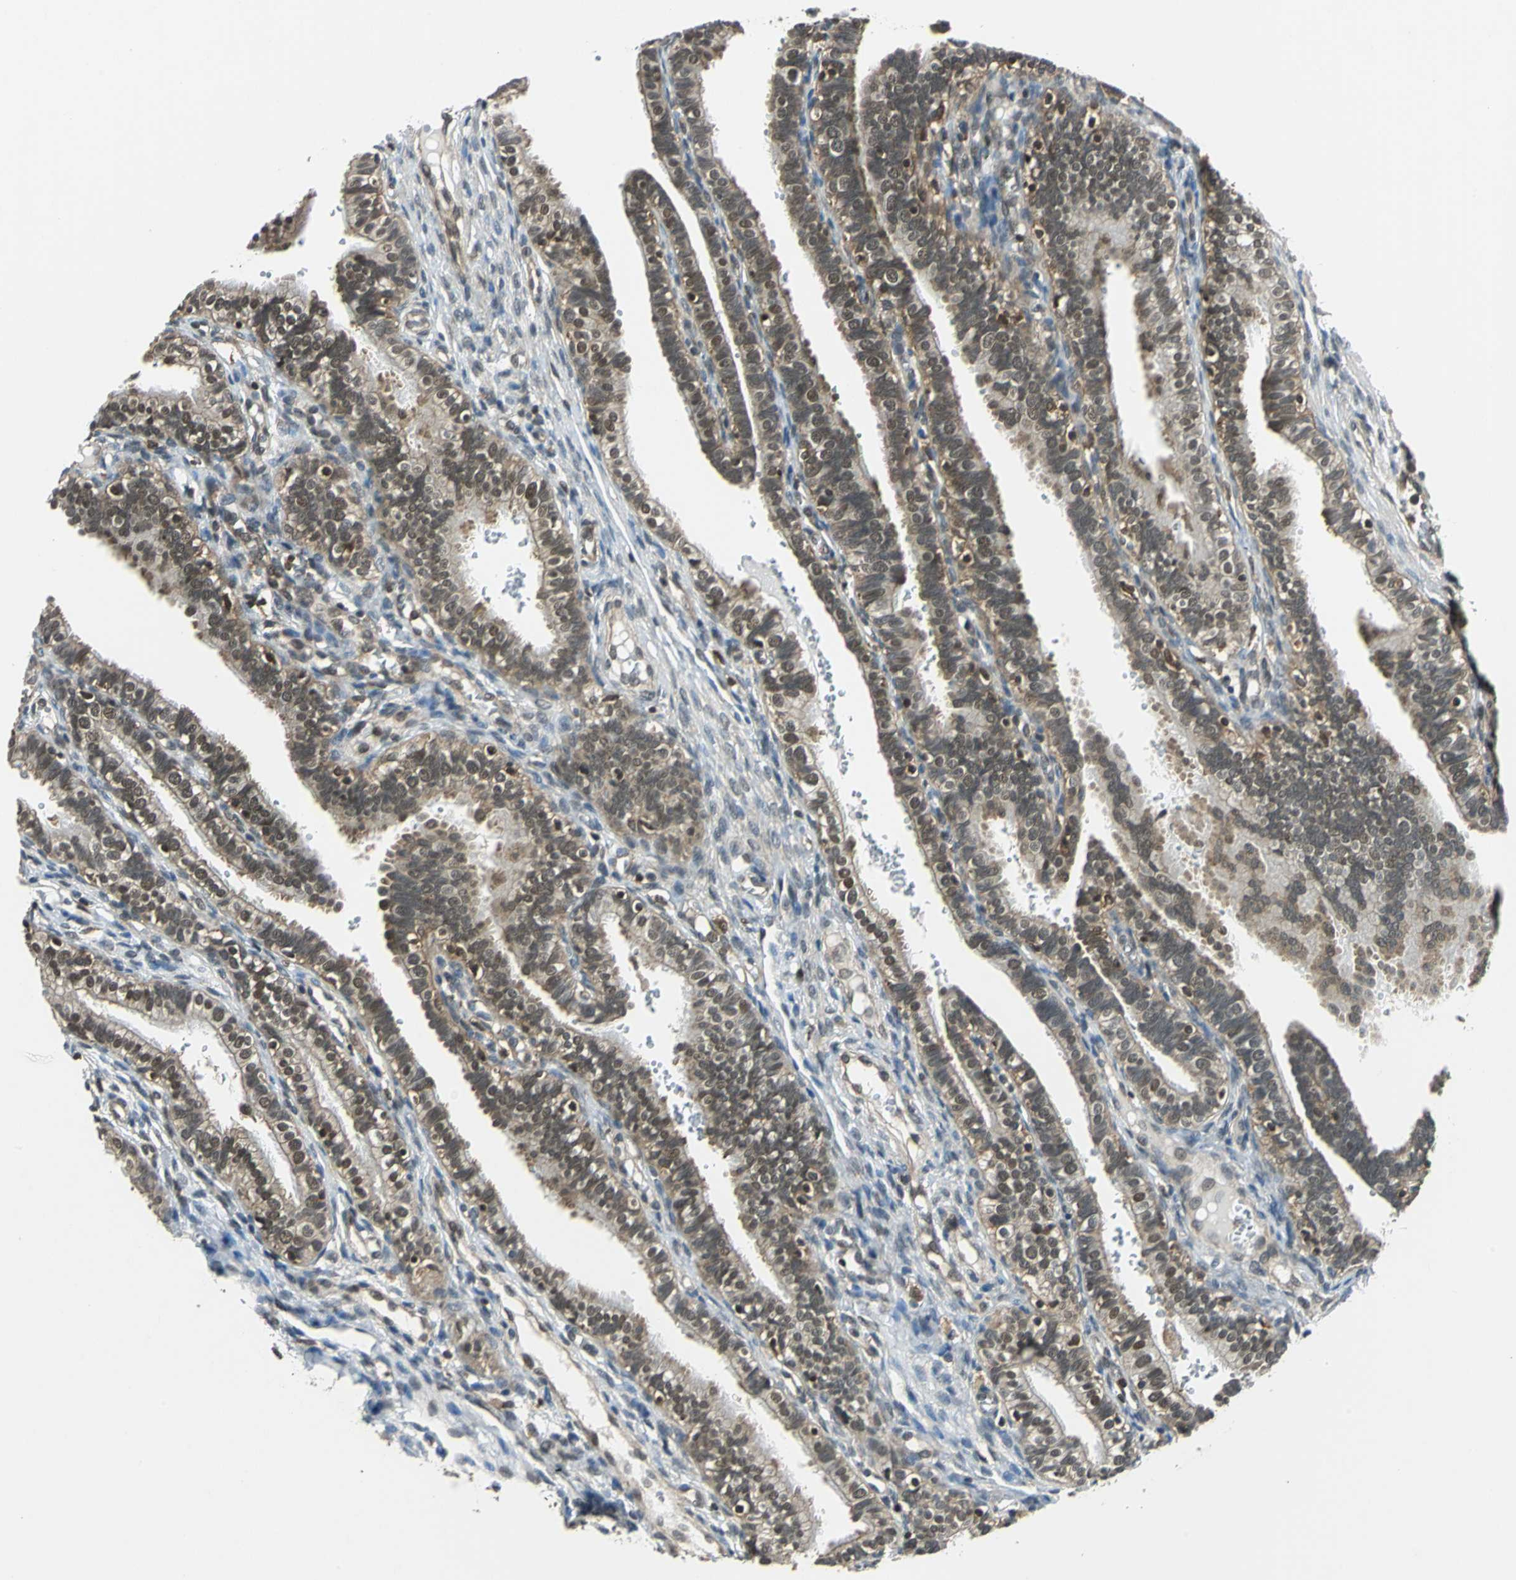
{"staining": {"intensity": "moderate", "quantity": ">75%", "location": "cytoplasmic/membranous,nuclear"}, "tissue": "fallopian tube", "cell_type": "Glandular cells", "image_type": "normal", "snomed": [{"axis": "morphology", "description": "Normal tissue, NOS"}, {"axis": "topography", "description": "Fallopian tube"}, {"axis": "topography", "description": "Placenta"}], "caption": "The micrograph shows immunohistochemical staining of normal fallopian tube. There is moderate cytoplasmic/membranous,nuclear expression is identified in approximately >75% of glandular cells.", "gene": "ARPC3", "patient": {"sex": "female", "age": 34}}